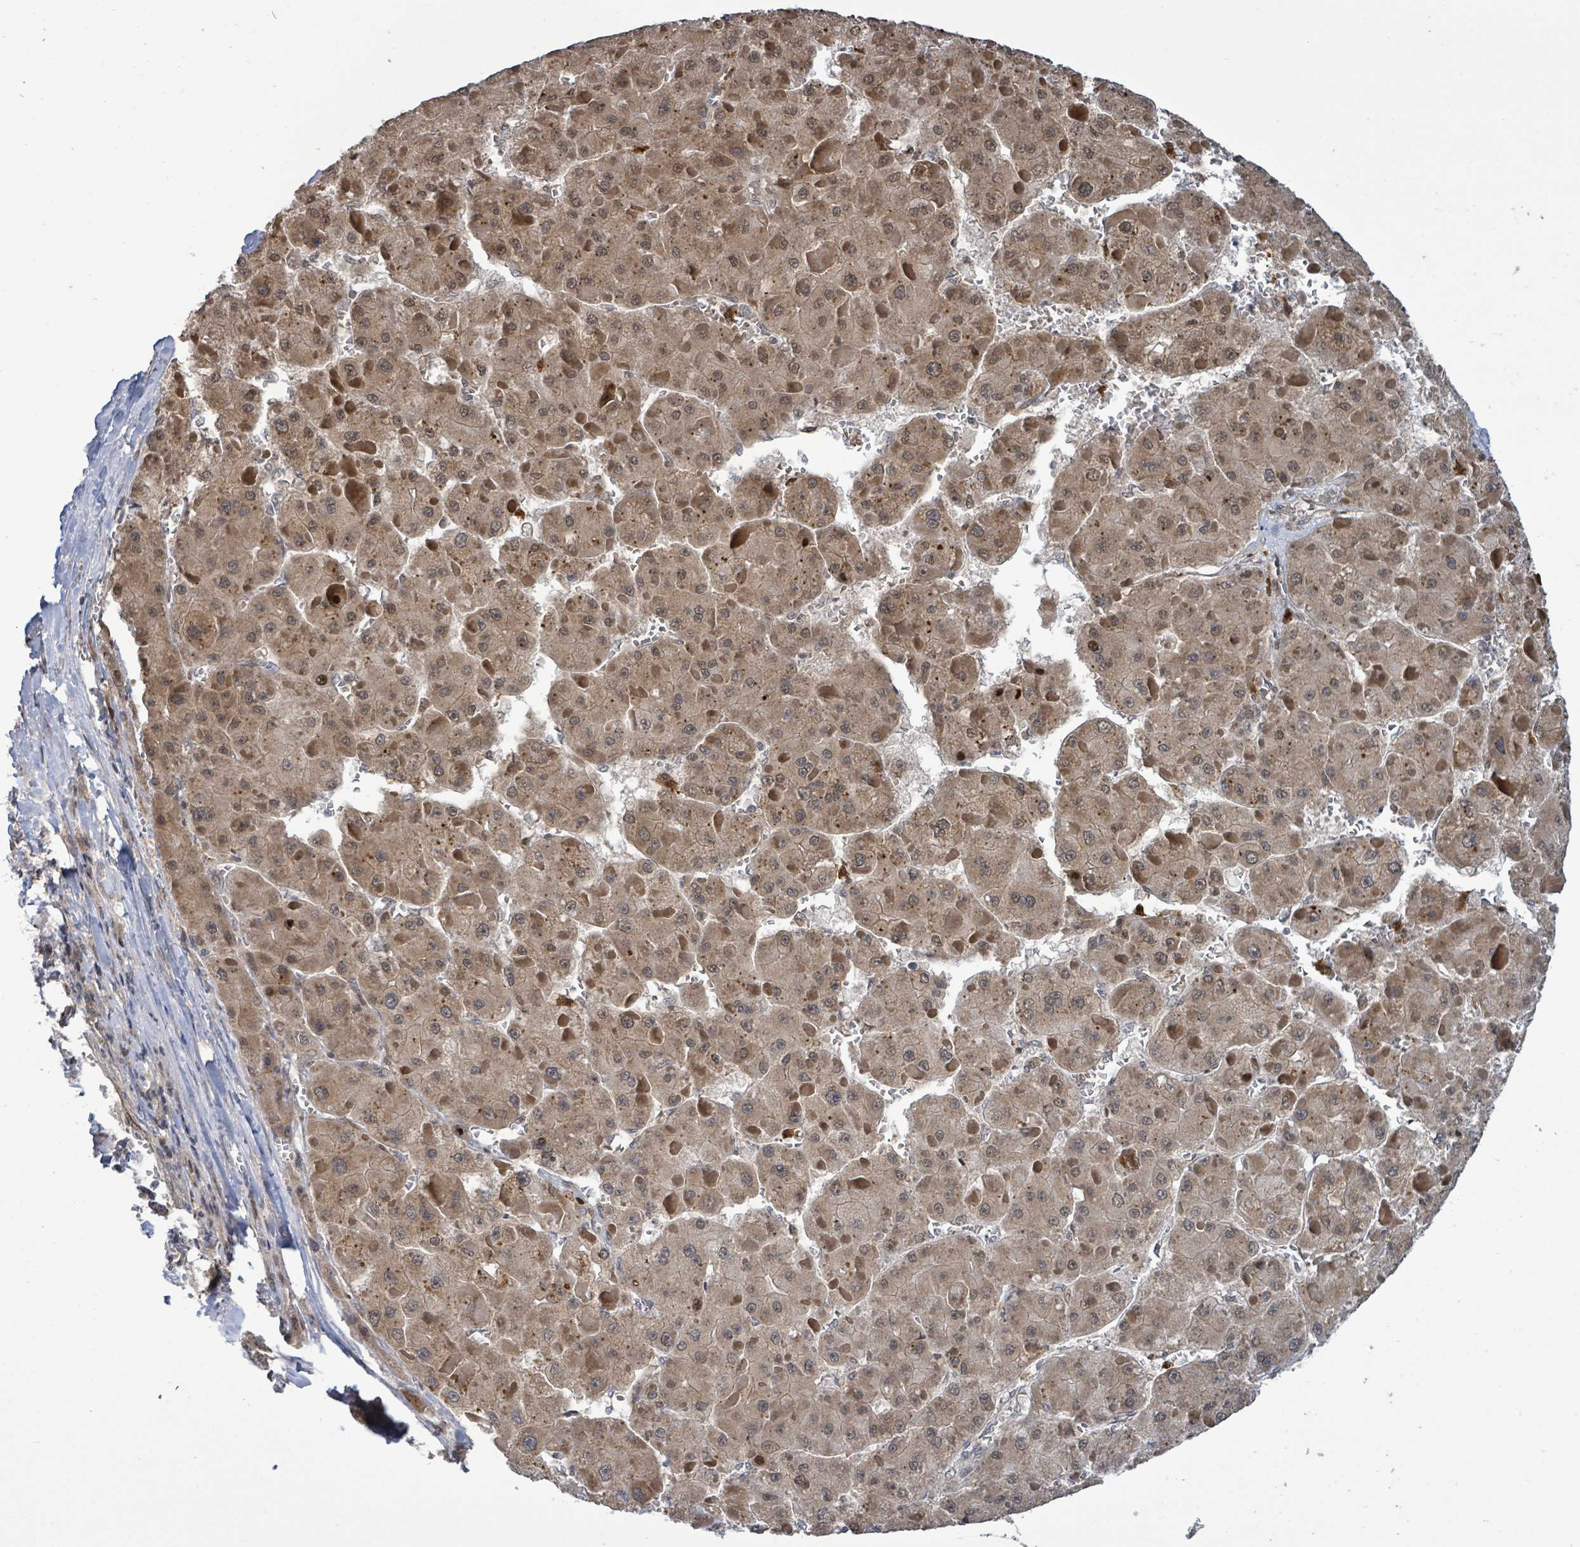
{"staining": {"intensity": "moderate", "quantity": ">75%", "location": "cytoplasmic/membranous,nuclear"}, "tissue": "liver cancer", "cell_type": "Tumor cells", "image_type": "cancer", "snomed": [{"axis": "morphology", "description": "Carcinoma, Hepatocellular, NOS"}, {"axis": "topography", "description": "Liver"}], "caption": "Brown immunohistochemical staining in hepatocellular carcinoma (liver) reveals moderate cytoplasmic/membranous and nuclear expression in approximately >75% of tumor cells.", "gene": "COQ6", "patient": {"sex": "female", "age": 73}}